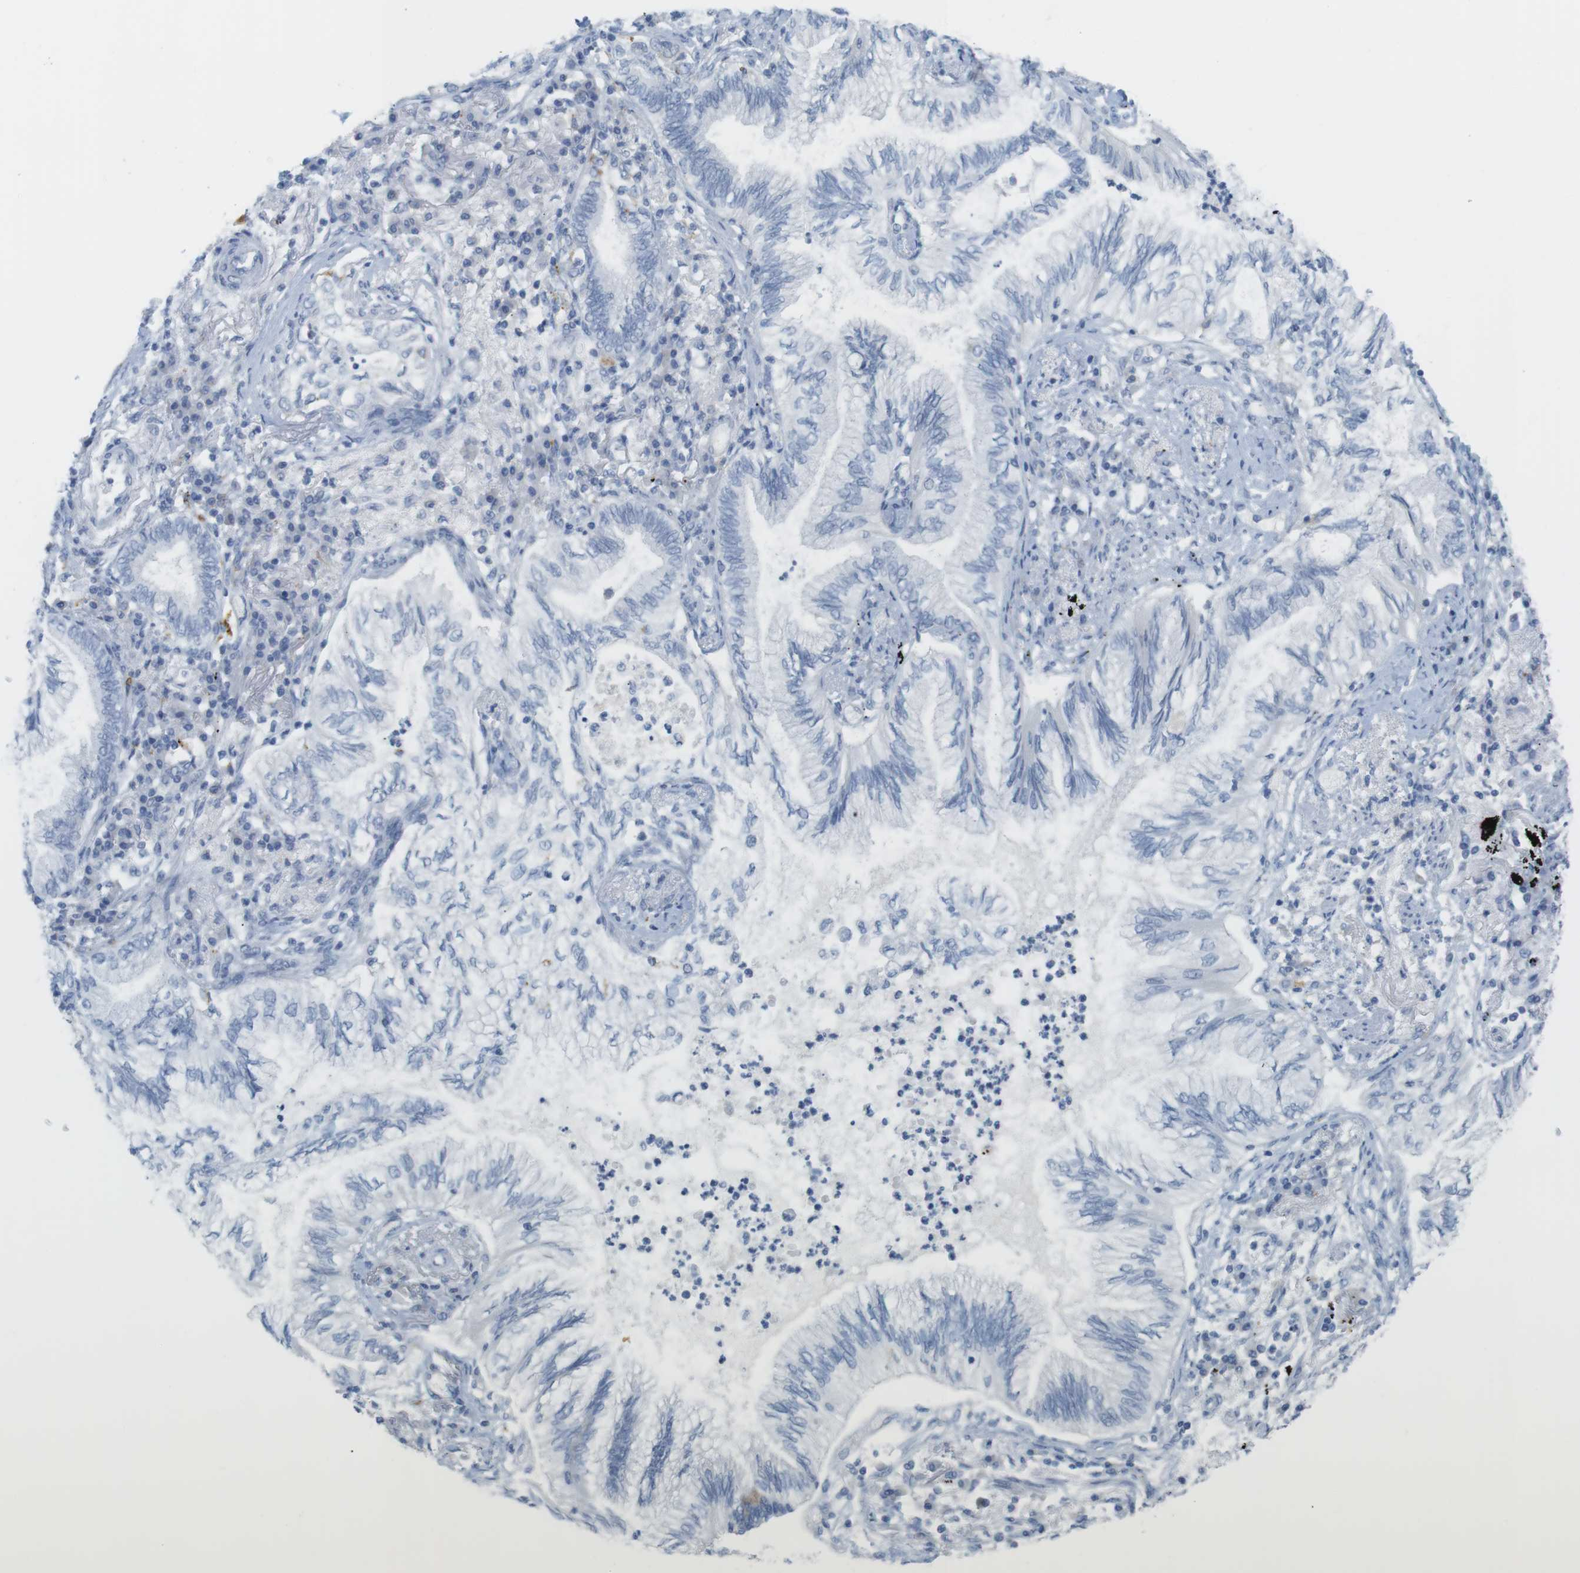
{"staining": {"intensity": "negative", "quantity": "none", "location": "none"}, "tissue": "lung cancer", "cell_type": "Tumor cells", "image_type": "cancer", "snomed": [{"axis": "morphology", "description": "Normal tissue, NOS"}, {"axis": "morphology", "description": "Adenocarcinoma, NOS"}, {"axis": "topography", "description": "Bronchus"}, {"axis": "topography", "description": "Lung"}], "caption": "A photomicrograph of lung cancer (adenocarcinoma) stained for a protein shows no brown staining in tumor cells.", "gene": "YIPF1", "patient": {"sex": "female", "age": 70}}